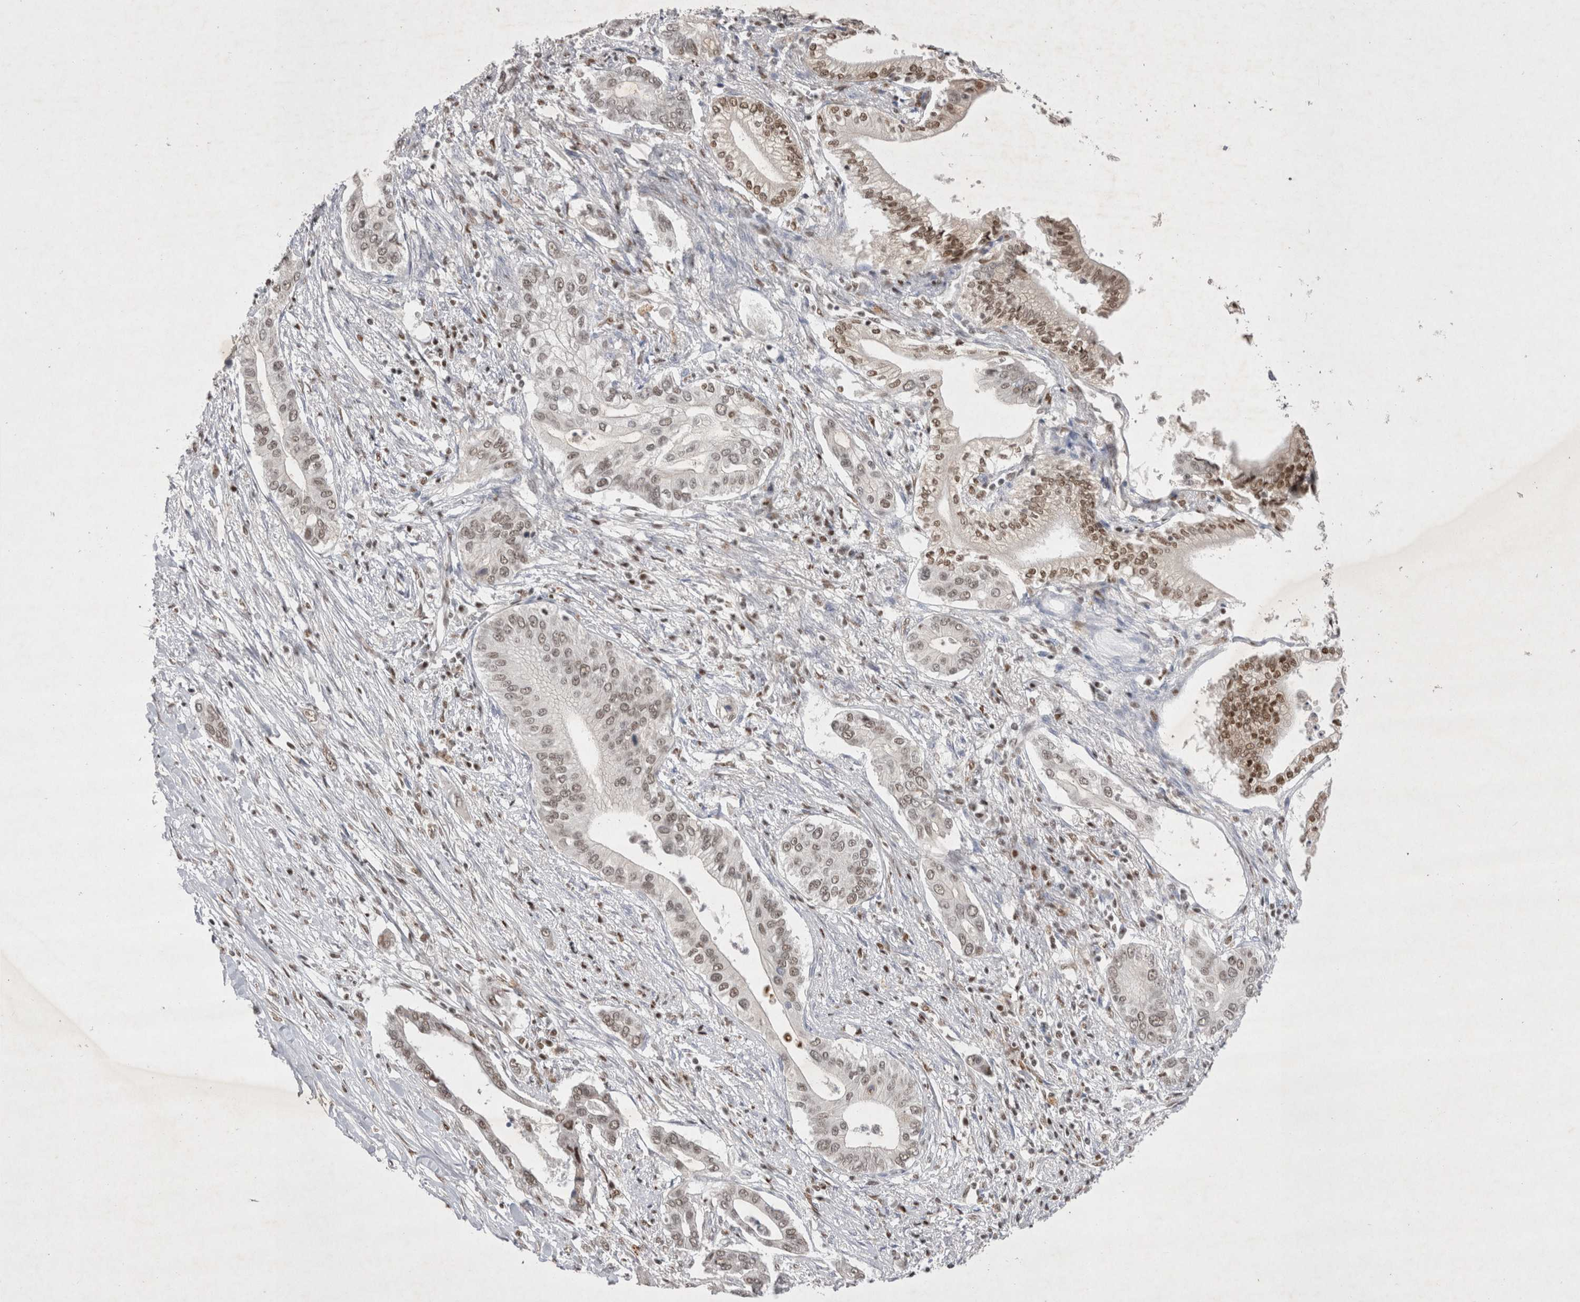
{"staining": {"intensity": "moderate", "quantity": "25%-75%", "location": "nuclear"}, "tissue": "pancreatic cancer", "cell_type": "Tumor cells", "image_type": "cancer", "snomed": [{"axis": "morphology", "description": "Normal tissue, NOS"}, {"axis": "morphology", "description": "Adenocarcinoma, NOS"}, {"axis": "topography", "description": "Pancreas"}, {"axis": "topography", "description": "Peripheral nerve tissue"}], "caption": "Pancreatic cancer was stained to show a protein in brown. There is medium levels of moderate nuclear positivity in approximately 25%-75% of tumor cells. Nuclei are stained in blue.", "gene": "RBM6", "patient": {"sex": "male", "age": 59}}